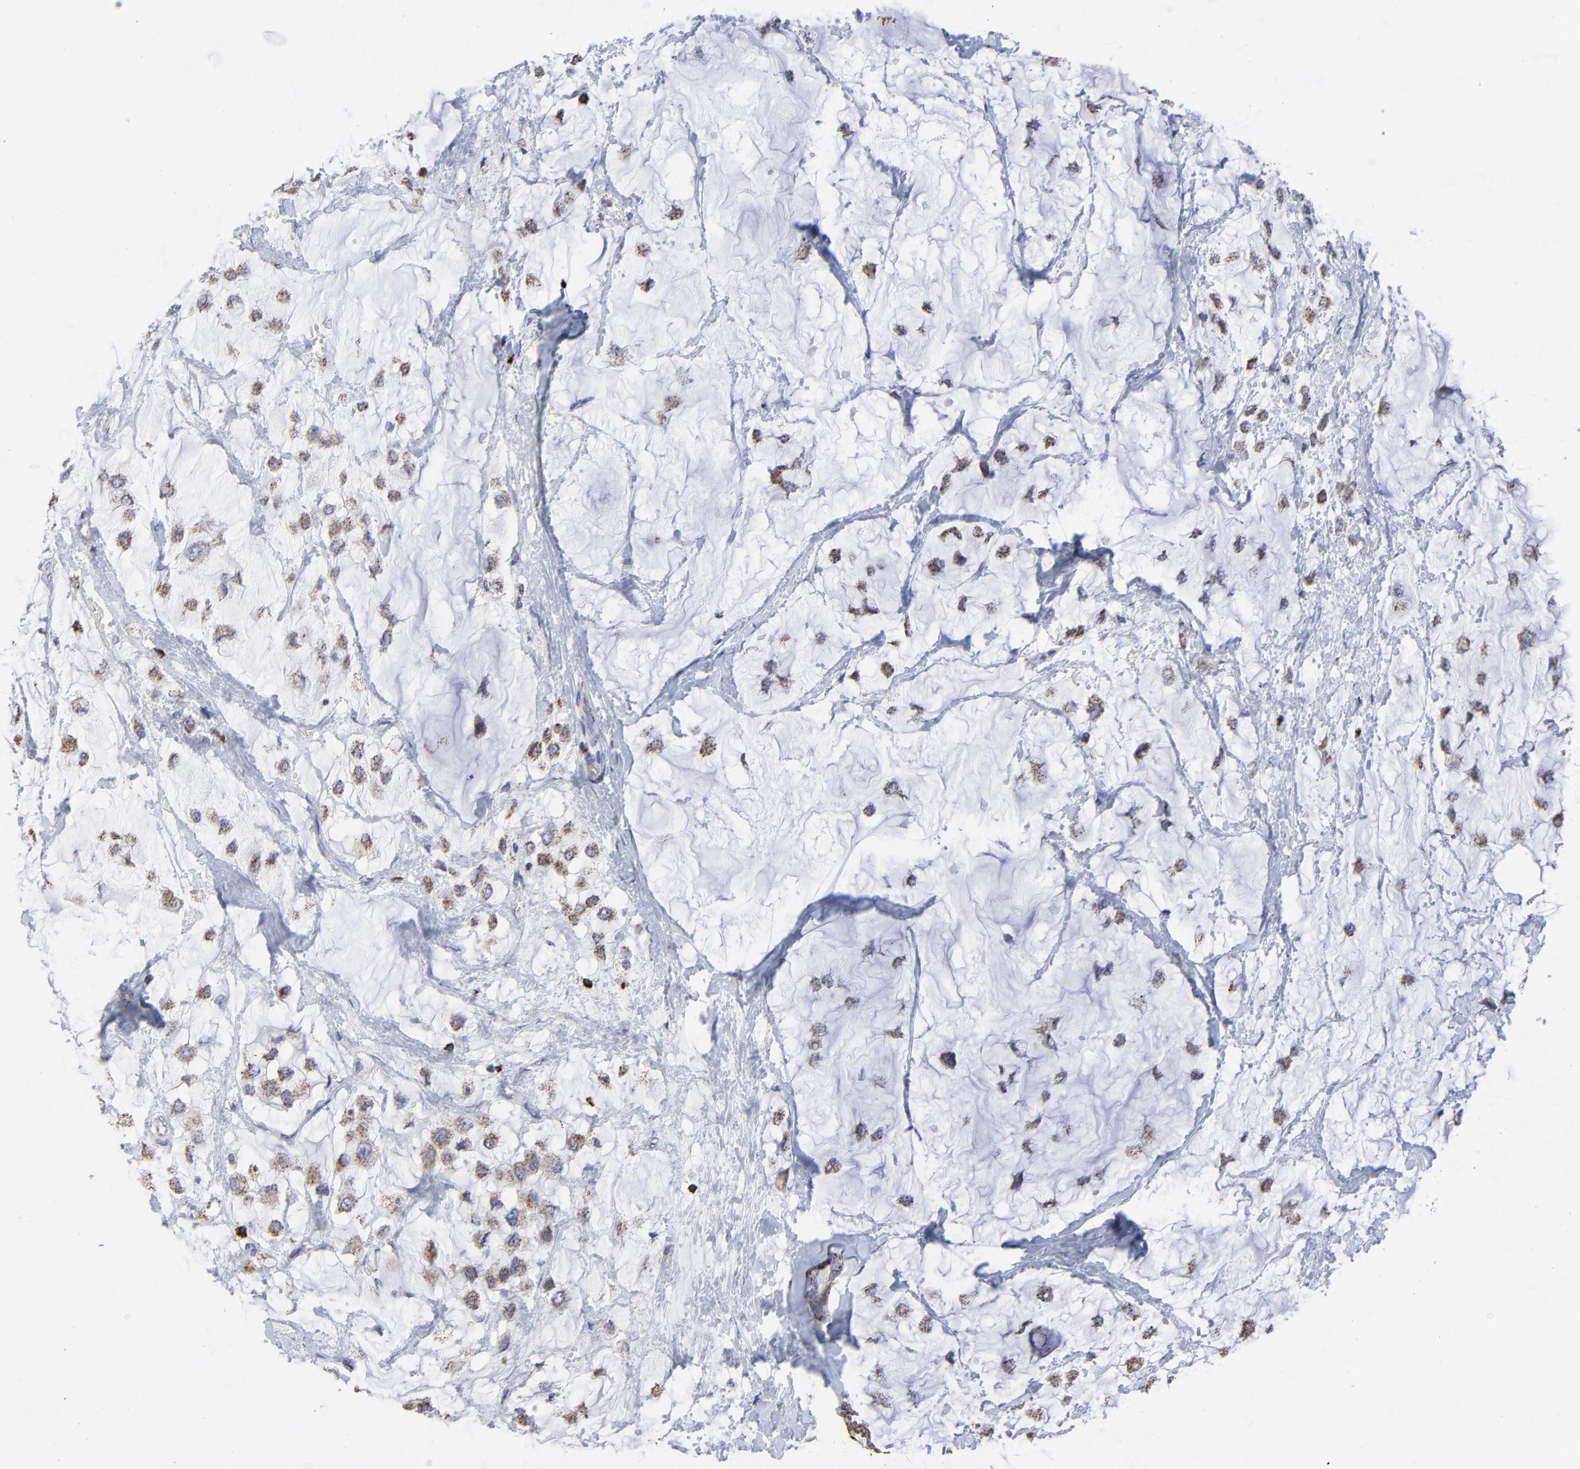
{"staining": {"intensity": "moderate", "quantity": ">75%", "location": "cytoplasmic/membranous"}, "tissue": "breast cancer", "cell_type": "Tumor cells", "image_type": "cancer", "snomed": [{"axis": "morphology", "description": "Lobular carcinoma"}, {"axis": "topography", "description": "Breast"}], "caption": "An image showing moderate cytoplasmic/membranous positivity in approximately >75% of tumor cells in breast cancer, as visualized by brown immunohistochemical staining.", "gene": "PINK1", "patient": {"sex": "female", "age": 85}}